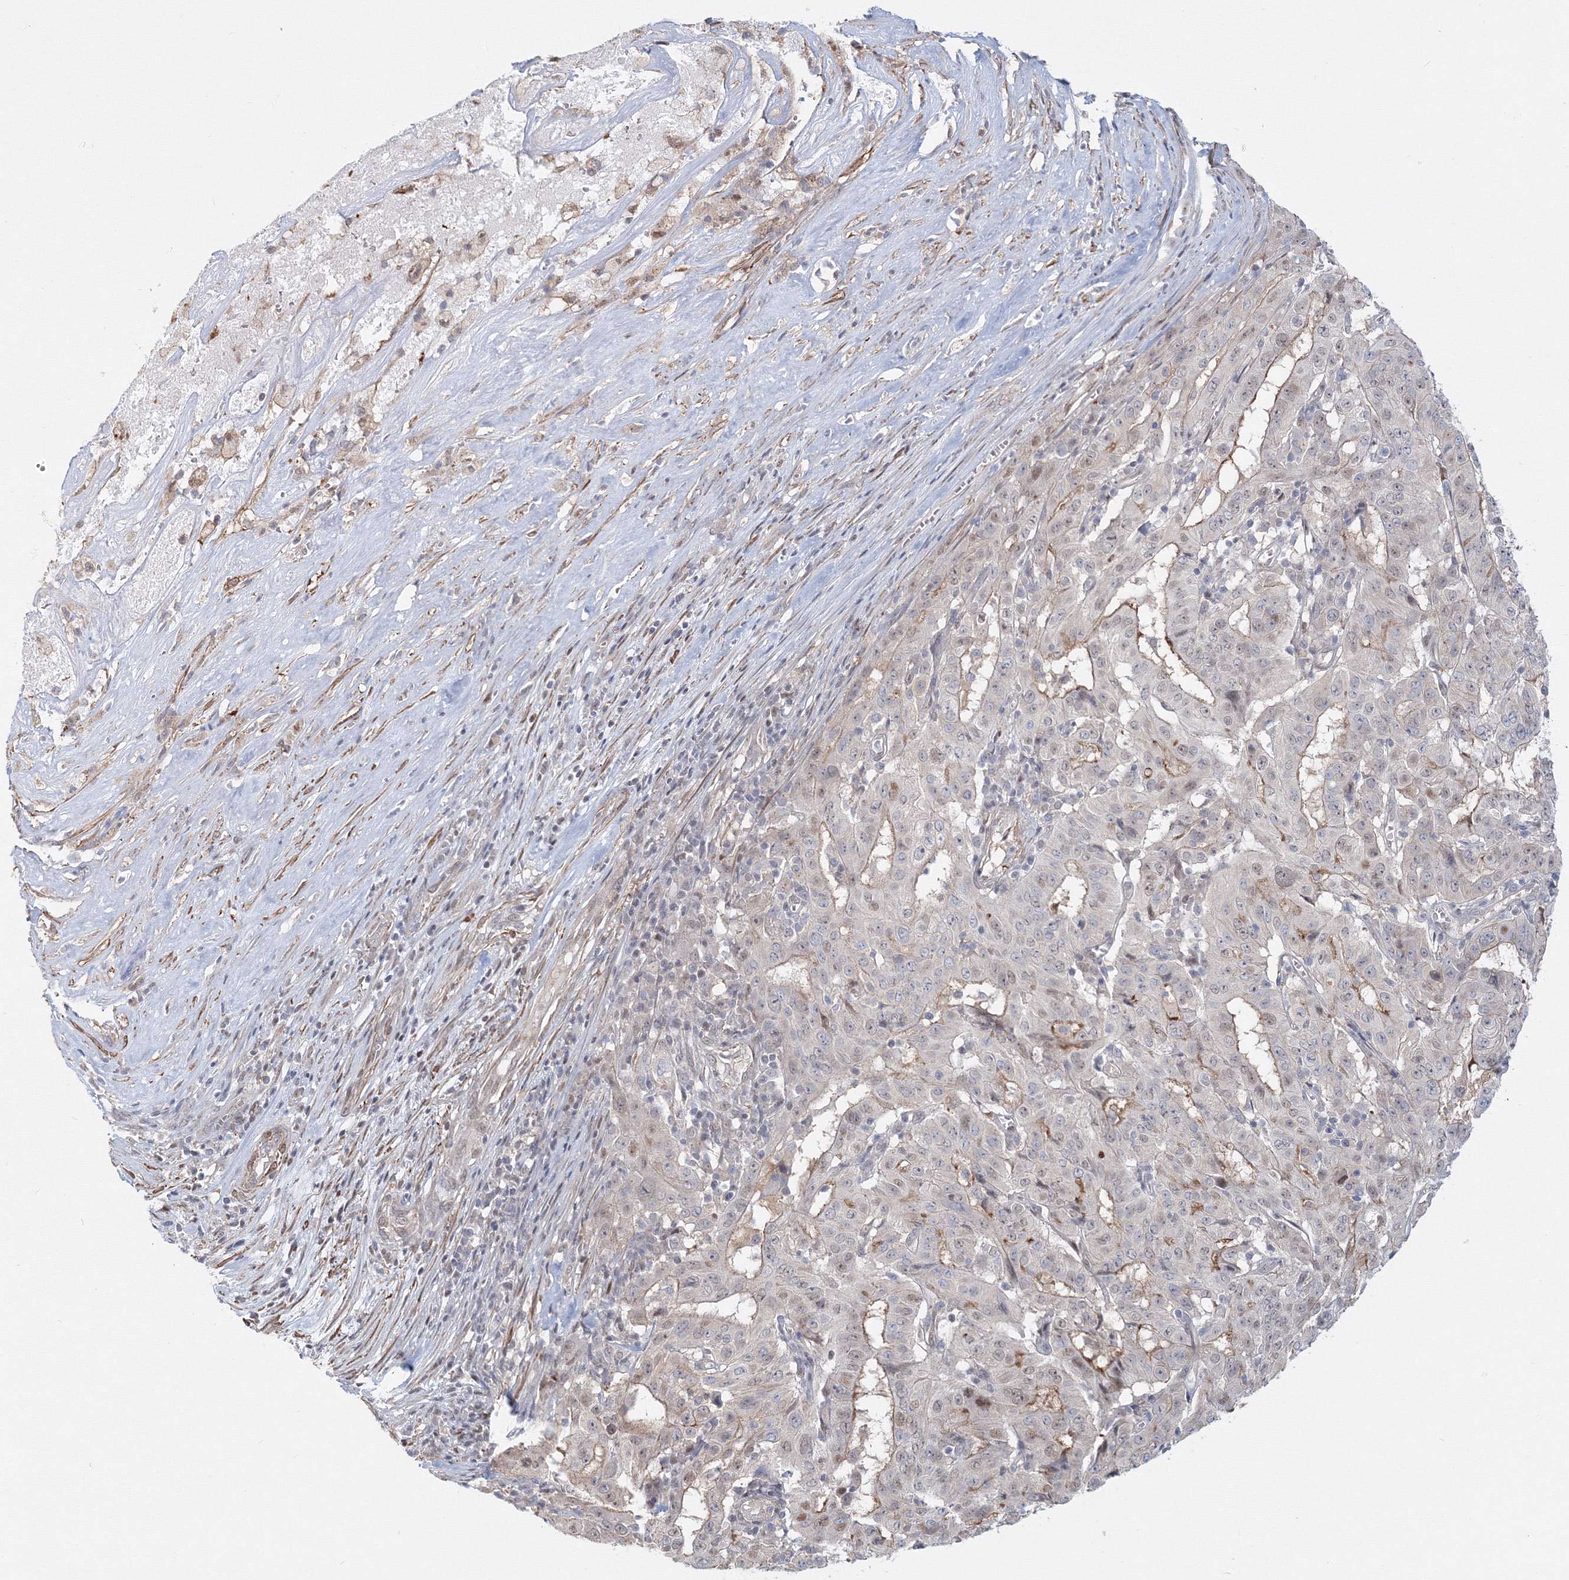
{"staining": {"intensity": "negative", "quantity": "none", "location": "none"}, "tissue": "pancreatic cancer", "cell_type": "Tumor cells", "image_type": "cancer", "snomed": [{"axis": "morphology", "description": "Adenocarcinoma, NOS"}, {"axis": "topography", "description": "Pancreas"}], "caption": "This is a histopathology image of immunohistochemistry (IHC) staining of pancreatic adenocarcinoma, which shows no staining in tumor cells.", "gene": "ARHGAP21", "patient": {"sex": "male", "age": 63}}